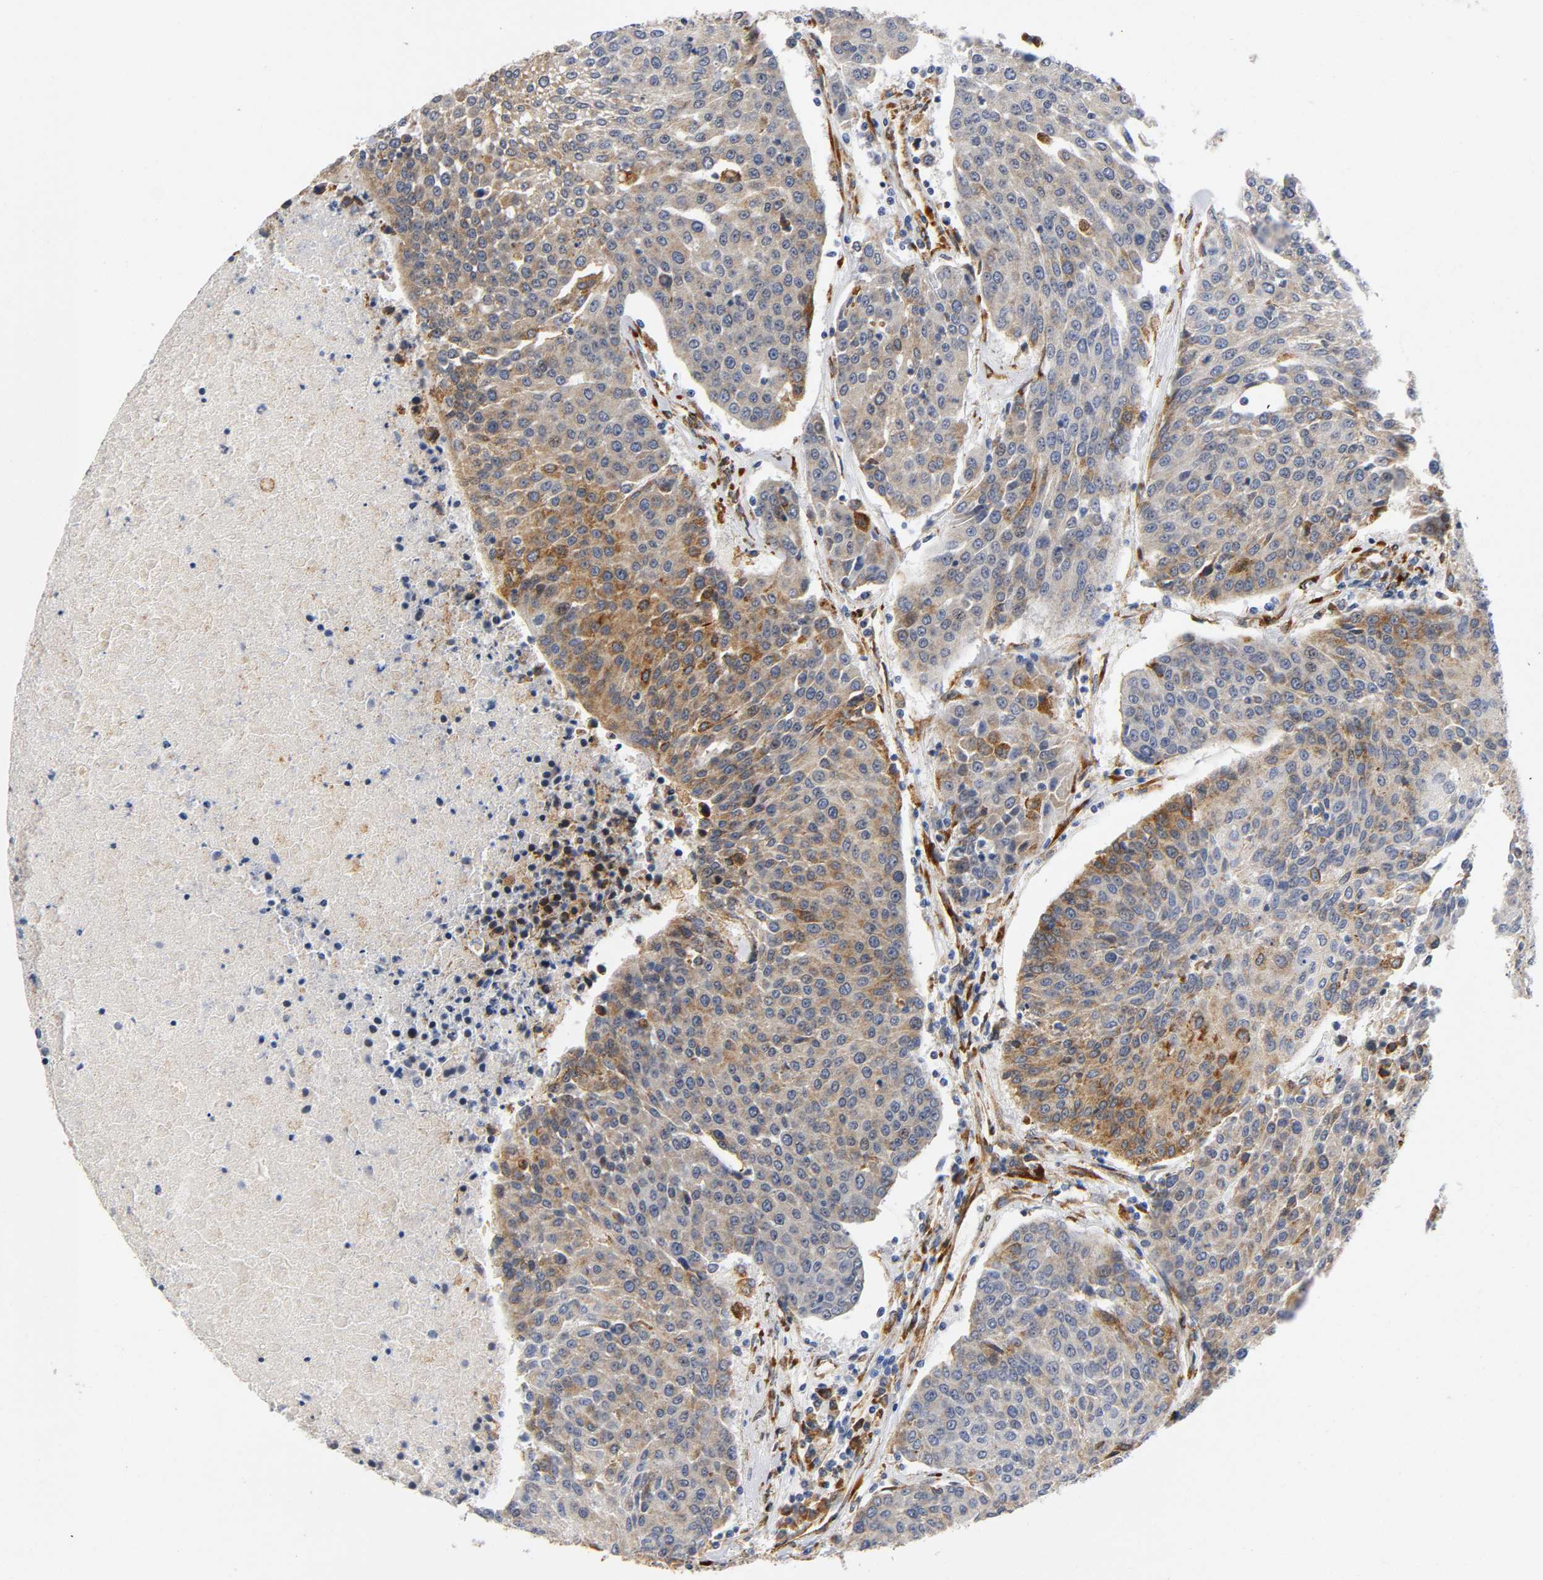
{"staining": {"intensity": "moderate", "quantity": ">75%", "location": "cytoplasmic/membranous"}, "tissue": "urothelial cancer", "cell_type": "Tumor cells", "image_type": "cancer", "snomed": [{"axis": "morphology", "description": "Urothelial carcinoma, High grade"}, {"axis": "topography", "description": "Urinary bladder"}], "caption": "Protein expression analysis of urothelial cancer displays moderate cytoplasmic/membranous expression in about >75% of tumor cells. The staining was performed using DAB to visualize the protein expression in brown, while the nuclei were stained in blue with hematoxylin (Magnification: 20x).", "gene": "SOS2", "patient": {"sex": "female", "age": 85}}